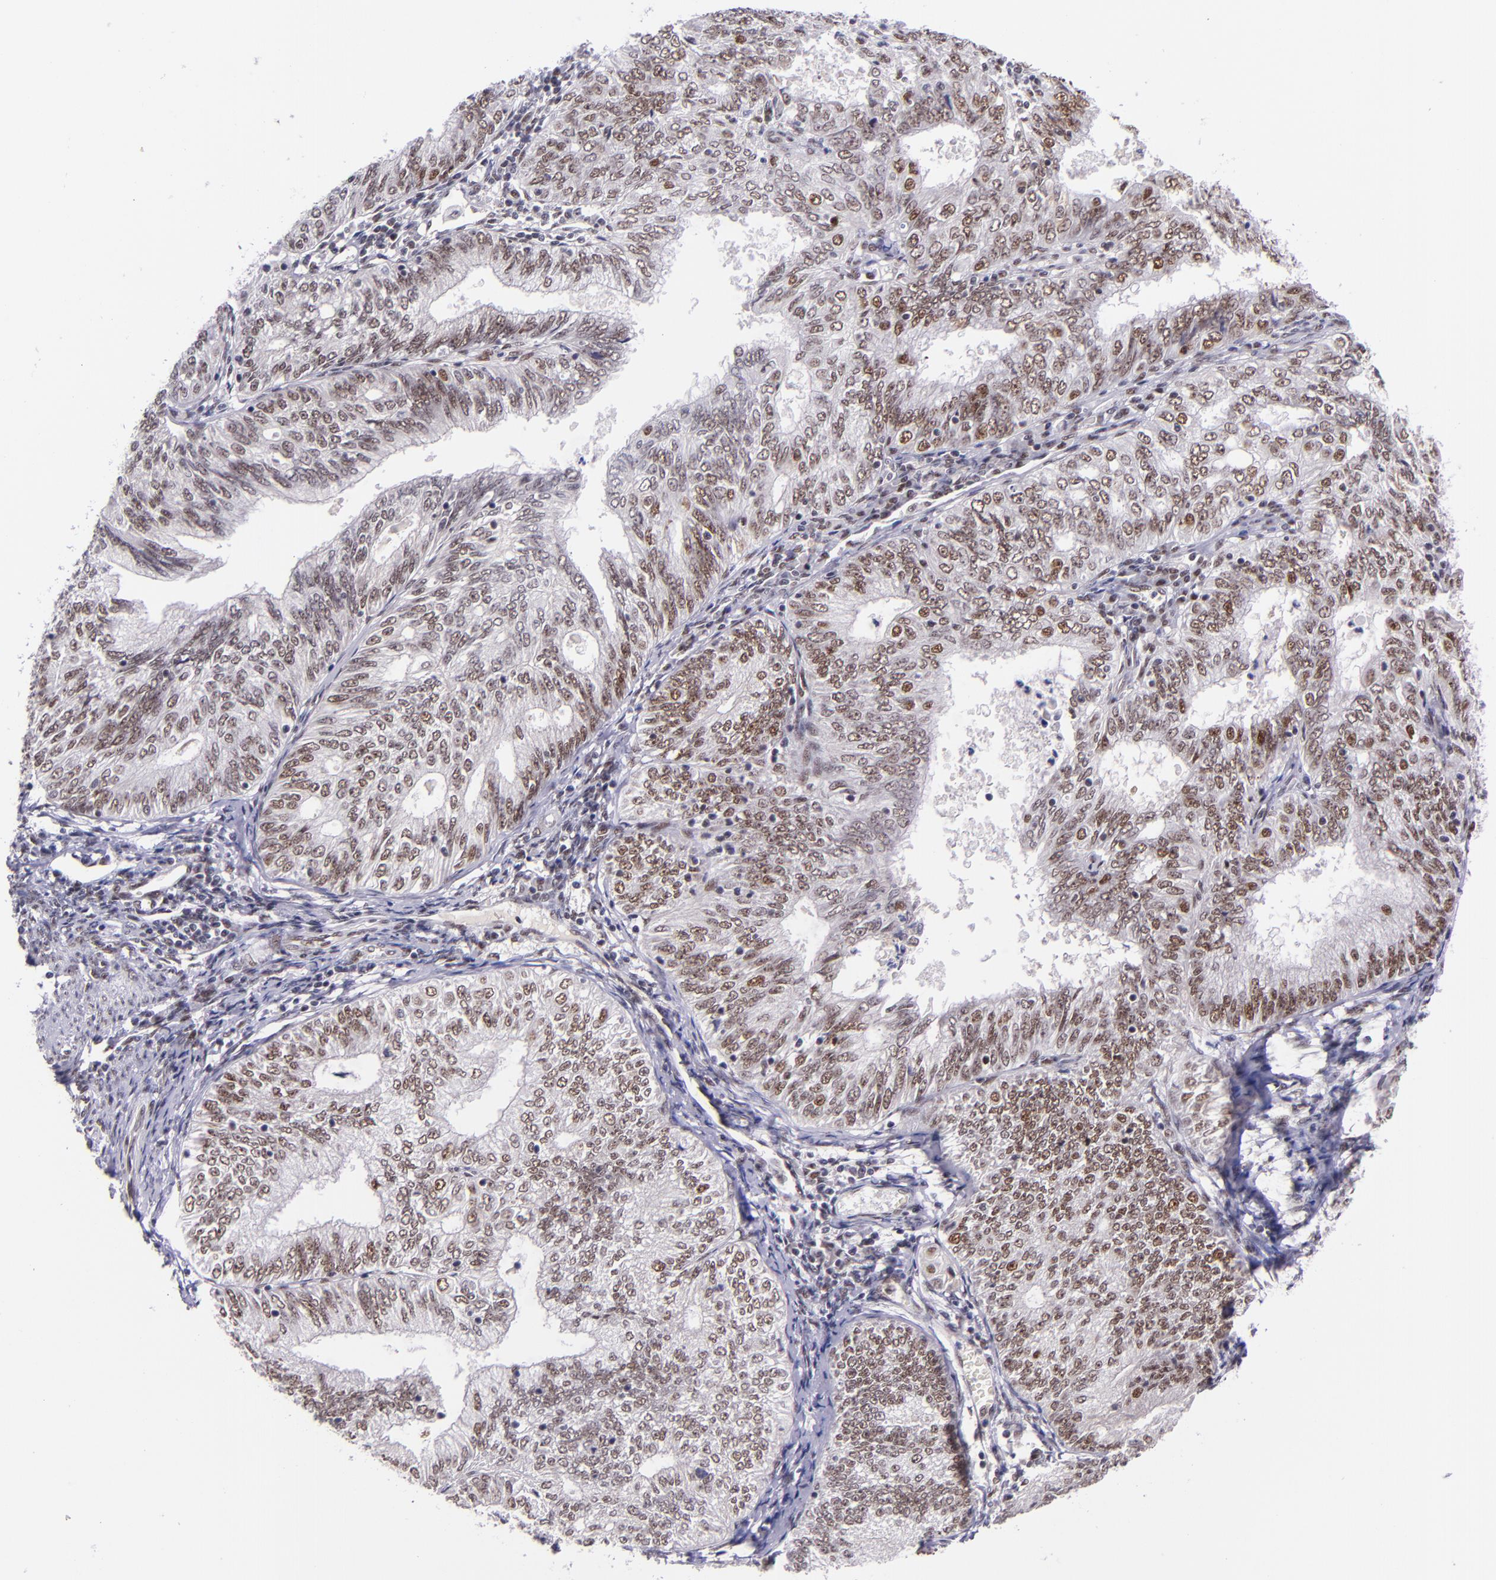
{"staining": {"intensity": "moderate", "quantity": "25%-75%", "location": "nuclear"}, "tissue": "endometrial cancer", "cell_type": "Tumor cells", "image_type": "cancer", "snomed": [{"axis": "morphology", "description": "Adenocarcinoma, NOS"}, {"axis": "topography", "description": "Endometrium"}], "caption": "IHC histopathology image of adenocarcinoma (endometrial) stained for a protein (brown), which reveals medium levels of moderate nuclear positivity in about 25%-75% of tumor cells.", "gene": "GPKOW", "patient": {"sex": "female", "age": 69}}